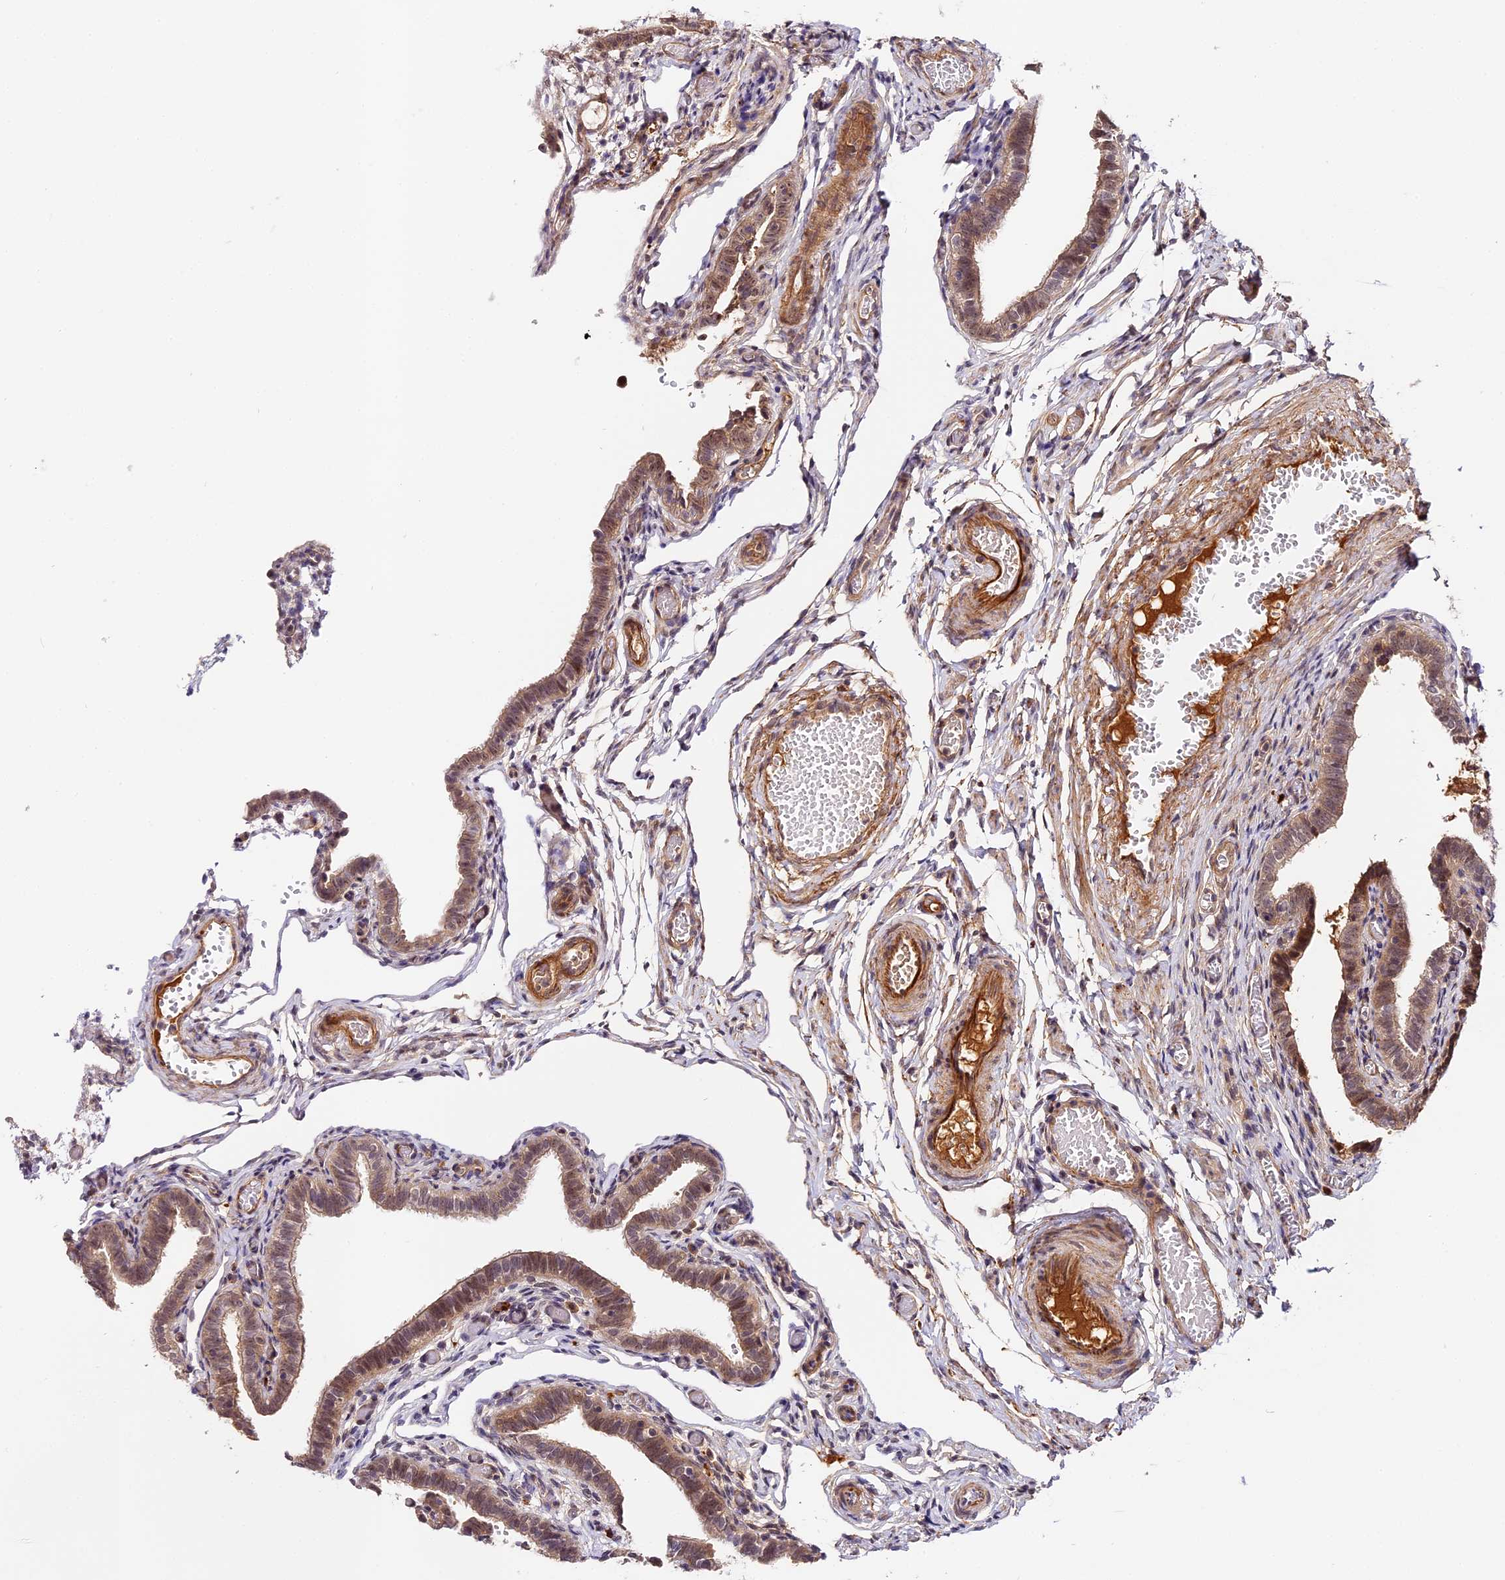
{"staining": {"intensity": "moderate", "quantity": "25%-75%", "location": "cytoplasmic/membranous"}, "tissue": "fallopian tube", "cell_type": "Glandular cells", "image_type": "normal", "snomed": [{"axis": "morphology", "description": "Normal tissue, NOS"}, {"axis": "topography", "description": "Fallopian tube"}], "caption": "Fallopian tube stained with IHC exhibits moderate cytoplasmic/membranous expression in about 25%-75% of glandular cells.", "gene": "IMPACT", "patient": {"sex": "female", "age": 36}}